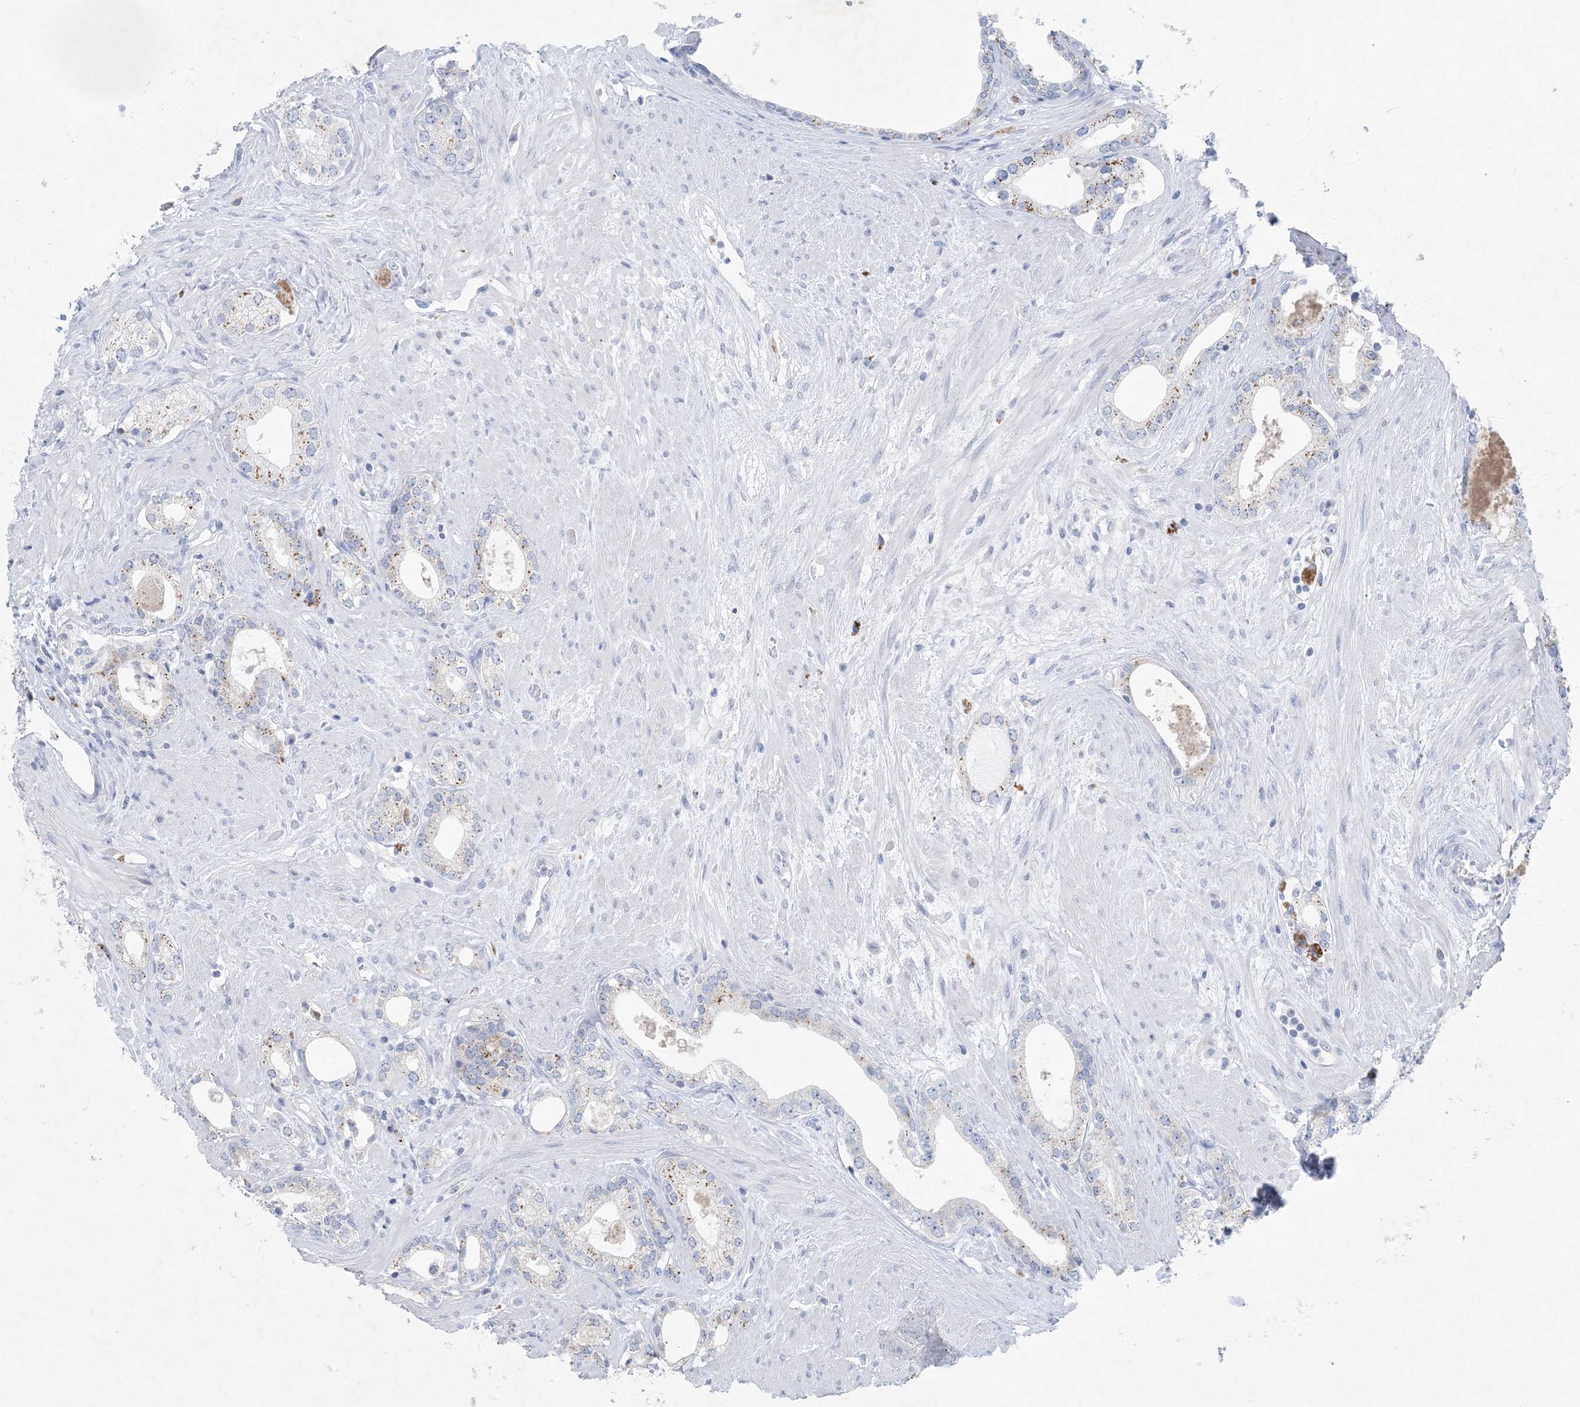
{"staining": {"intensity": "moderate", "quantity": "<25%", "location": "cytoplasmic/membranous"}, "tissue": "prostate cancer", "cell_type": "Tumor cells", "image_type": "cancer", "snomed": [{"axis": "morphology", "description": "Adenocarcinoma, High grade"}, {"axis": "topography", "description": "Prostate"}], "caption": "Approximately <25% of tumor cells in prostate adenocarcinoma (high-grade) show moderate cytoplasmic/membranous protein positivity as visualized by brown immunohistochemical staining.", "gene": "GABRG1", "patient": {"sex": "male", "age": 63}}